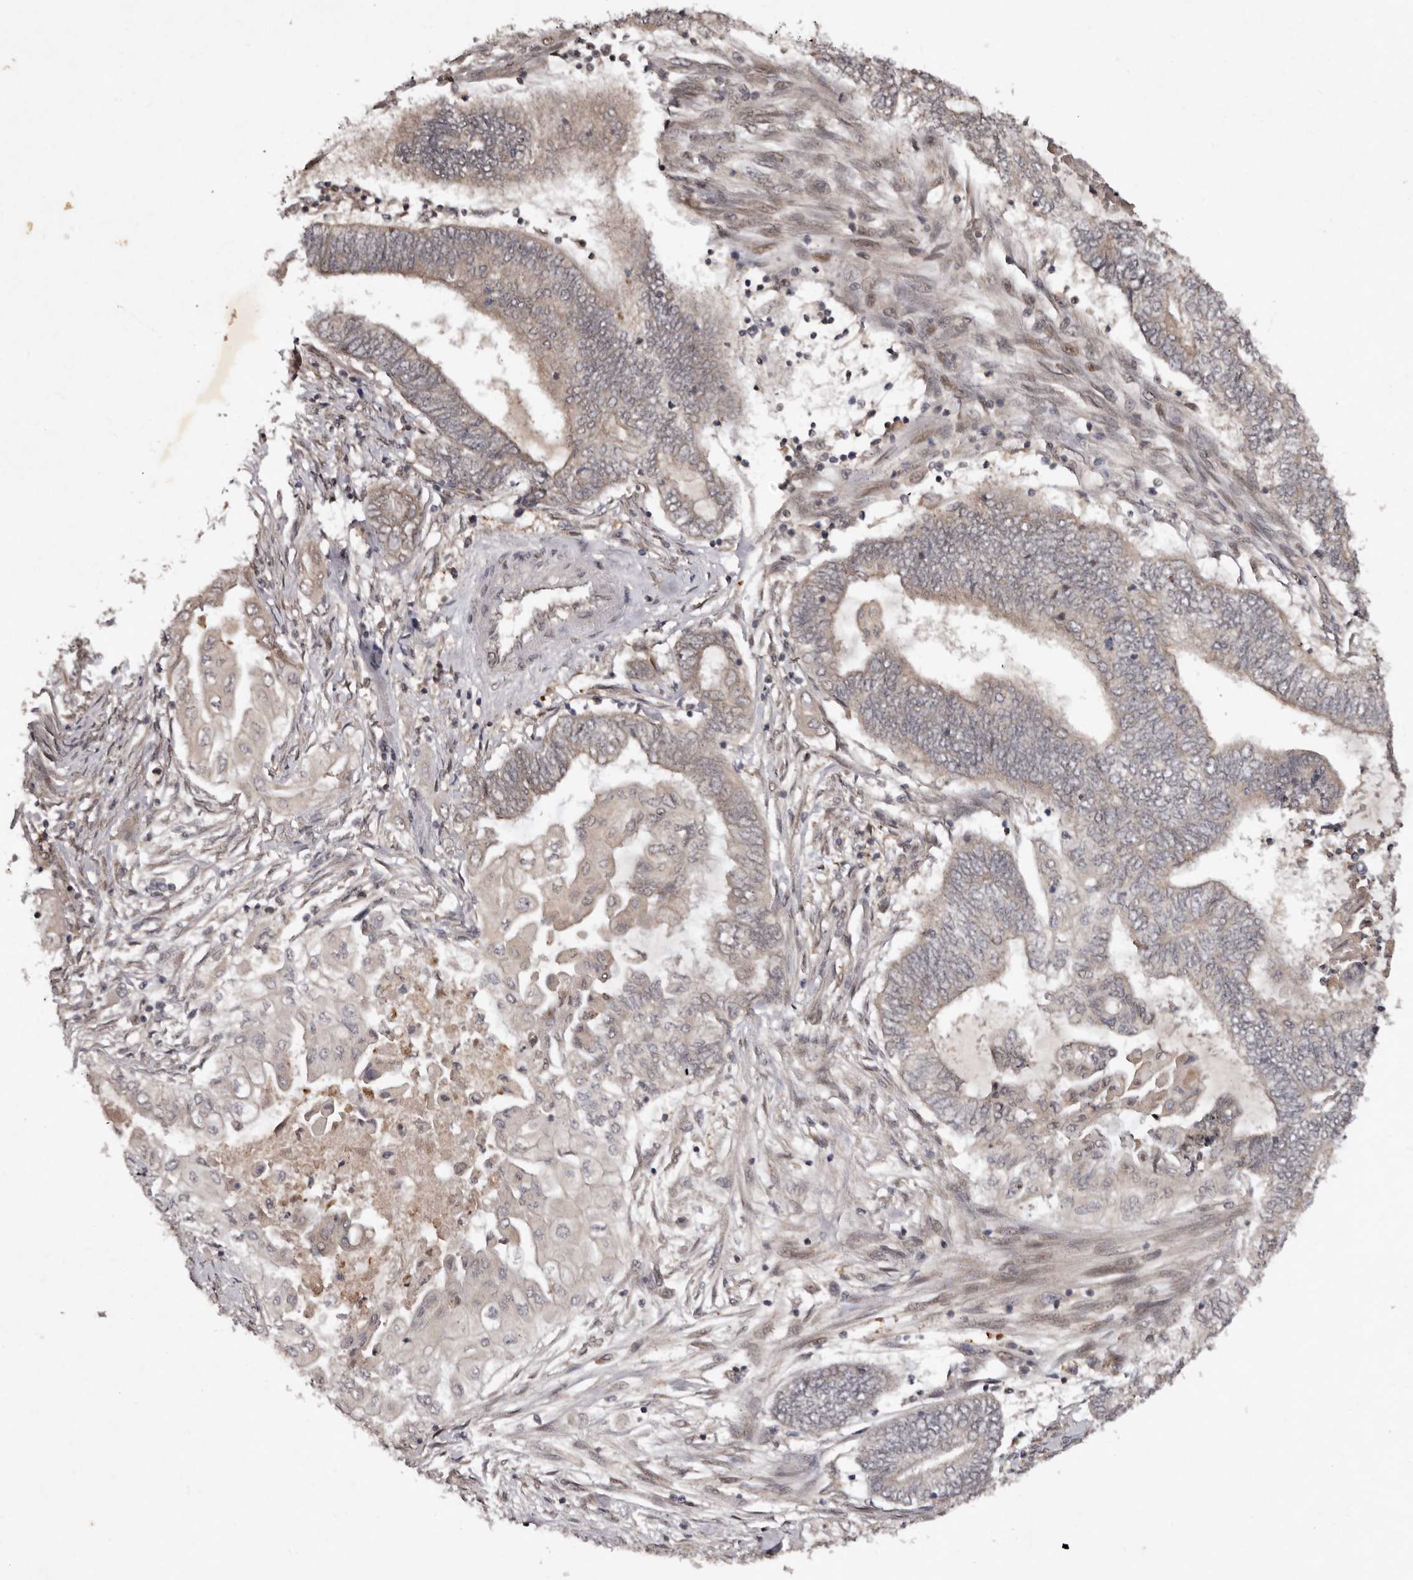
{"staining": {"intensity": "weak", "quantity": ">75%", "location": "cytoplasmic/membranous"}, "tissue": "endometrial cancer", "cell_type": "Tumor cells", "image_type": "cancer", "snomed": [{"axis": "morphology", "description": "Adenocarcinoma, NOS"}, {"axis": "topography", "description": "Uterus"}, {"axis": "topography", "description": "Endometrium"}], "caption": "This micrograph demonstrates endometrial cancer stained with IHC to label a protein in brown. The cytoplasmic/membranous of tumor cells show weak positivity for the protein. Nuclei are counter-stained blue.", "gene": "ABL1", "patient": {"sex": "female", "age": 70}}